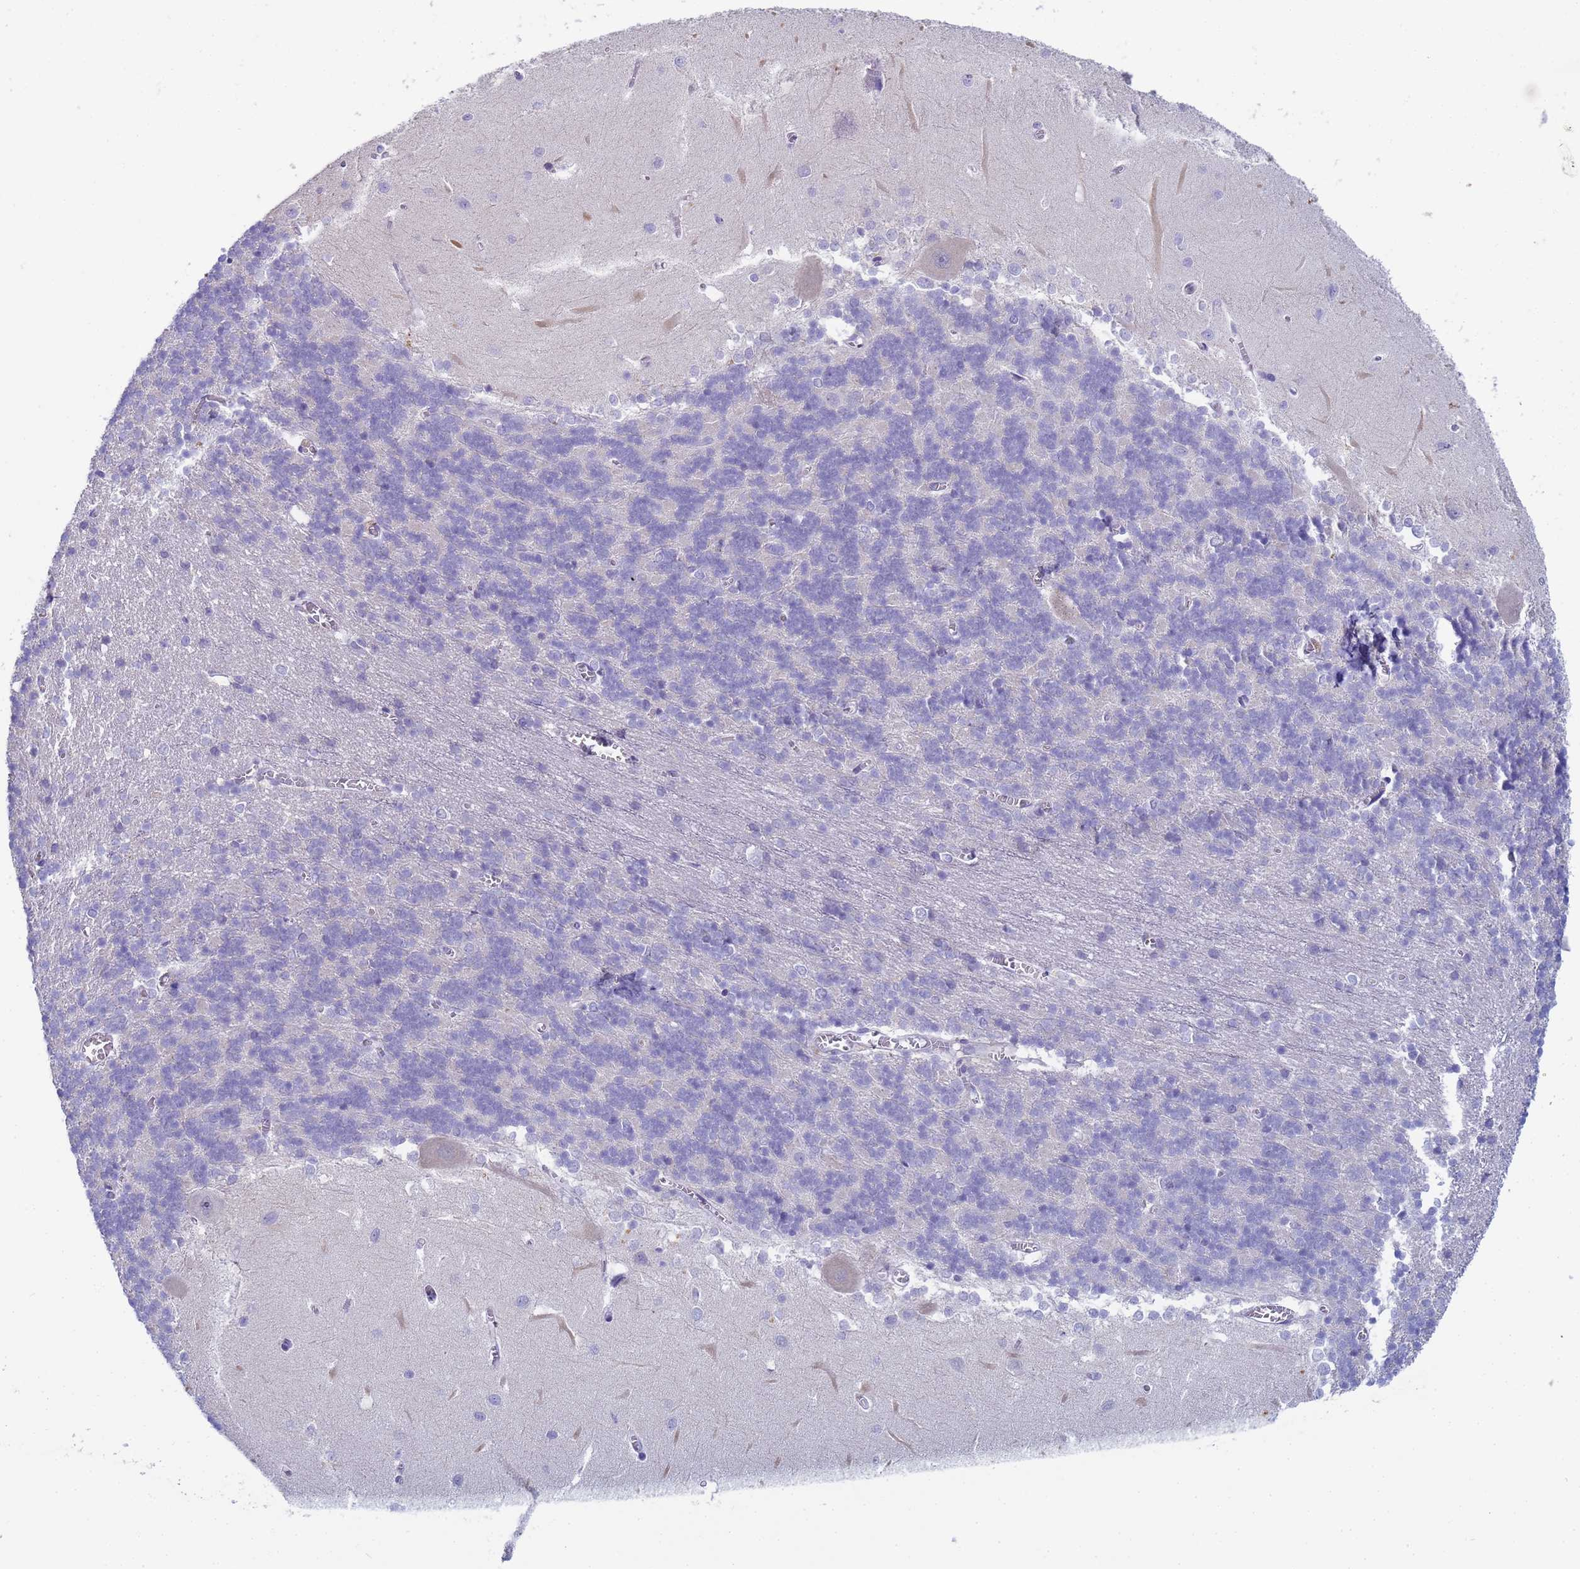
{"staining": {"intensity": "negative", "quantity": "none", "location": "none"}, "tissue": "cerebellum", "cell_type": "Cells in granular layer", "image_type": "normal", "snomed": [{"axis": "morphology", "description": "Normal tissue, NOS"}, {"axis": "topography", "description": "Cerebellum"}], "caption": "Cells in granular layer show no significant positivity in benign cerebellum. (Stains: DAB (3,3'-diaminobenzidine) immunohistochemistry with hematoxylin counter stain, Microscopy: brightfield microscopy at high magnification).", "gene": "CR1", "patient": {"sex": "male", "age": 37}}